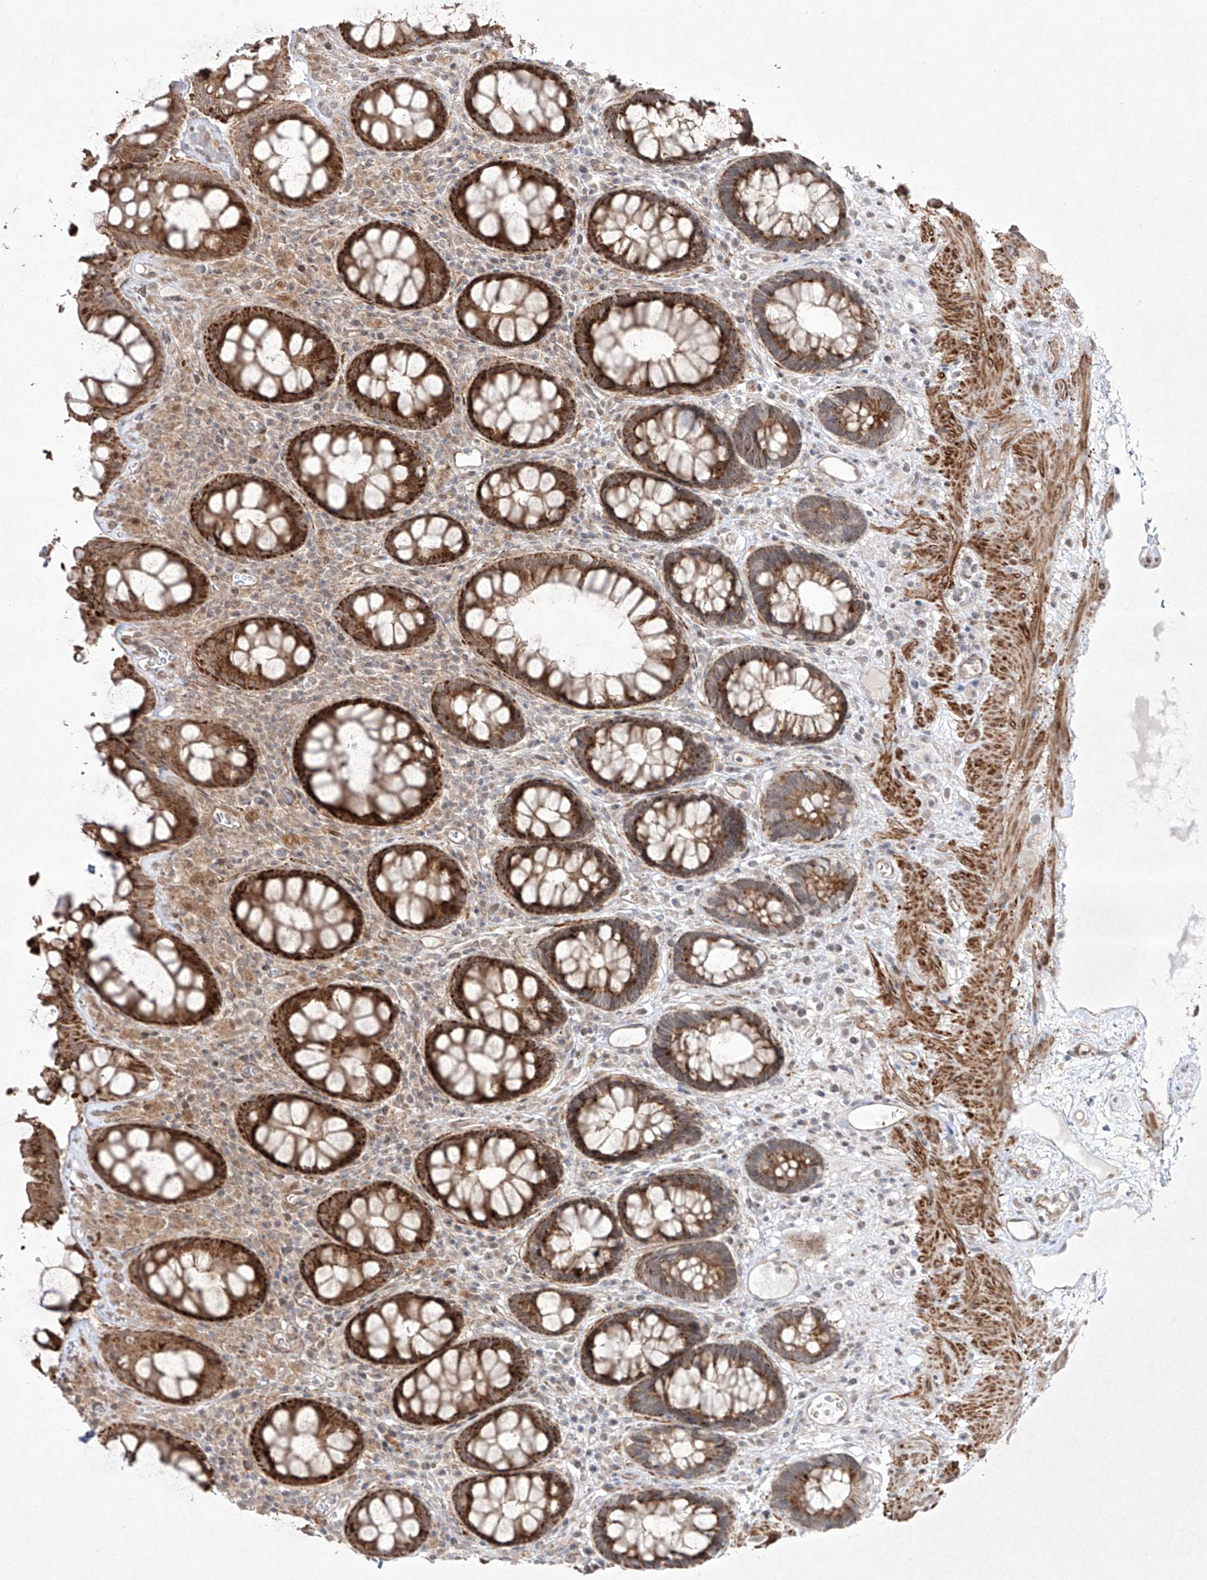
{"staining": {"intensity": "strong", "quantity": ">75%", "location": "cytoplasmic/membranous"}, "tissue": "rectum", "cell_type": "Glandular cells", "image_type": "normal", "snomed": [{"axis": "morphology", "description": "Normal tissue, NOS"}, {"axis": "topography", "description": "Rectum"}], "caption": "An immunohistochemistry (IHC) image of benign tissue is shown. Protein staining in brown labels strong cytoplasmic/membranous positivity in rectum within glandular cells.", "gene": "KDM1B", "patient": {"sex": "male", "age": 64}}